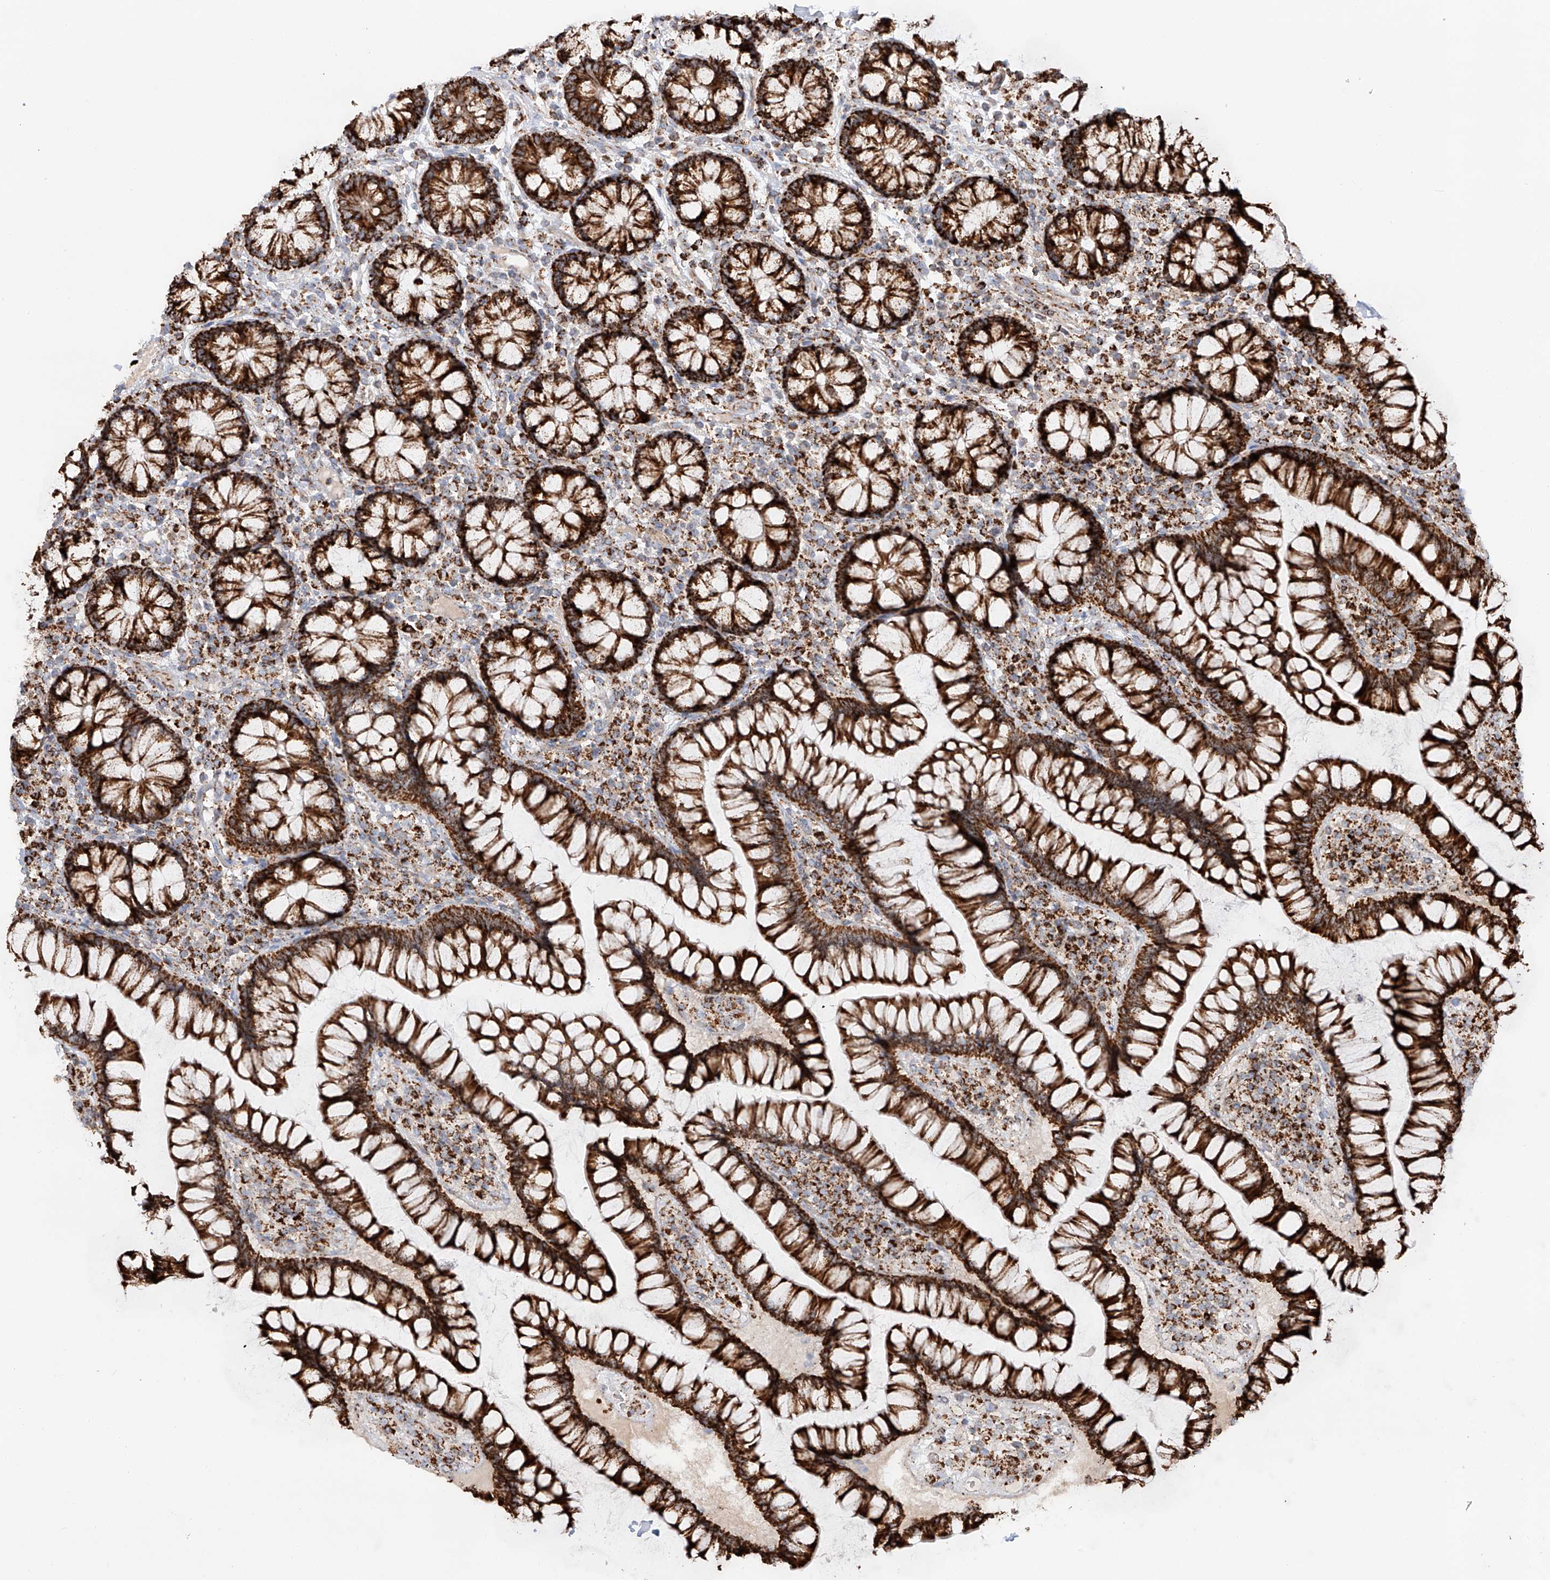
{"staining": {"intensity": "strong", "quantity": ">75%", "location": "cytoplasmic/membranous"}, "tissue": "colon", "cell_type": "Endothelial cells", "image_type": "normal", "snomed": [{"axis": "morphology", "description": "Normal tissue, NOS"}, {"axis": "topography", "description": "Colon"}], "caption": "Immunohistochemical staining of unremarkable colon displays >75% levels of strong cytoplasmic/membranous protein expression in about >75% of endothelial cells.", "gene": "TTC27", "patient": {"sex": "female", "age": 79}}